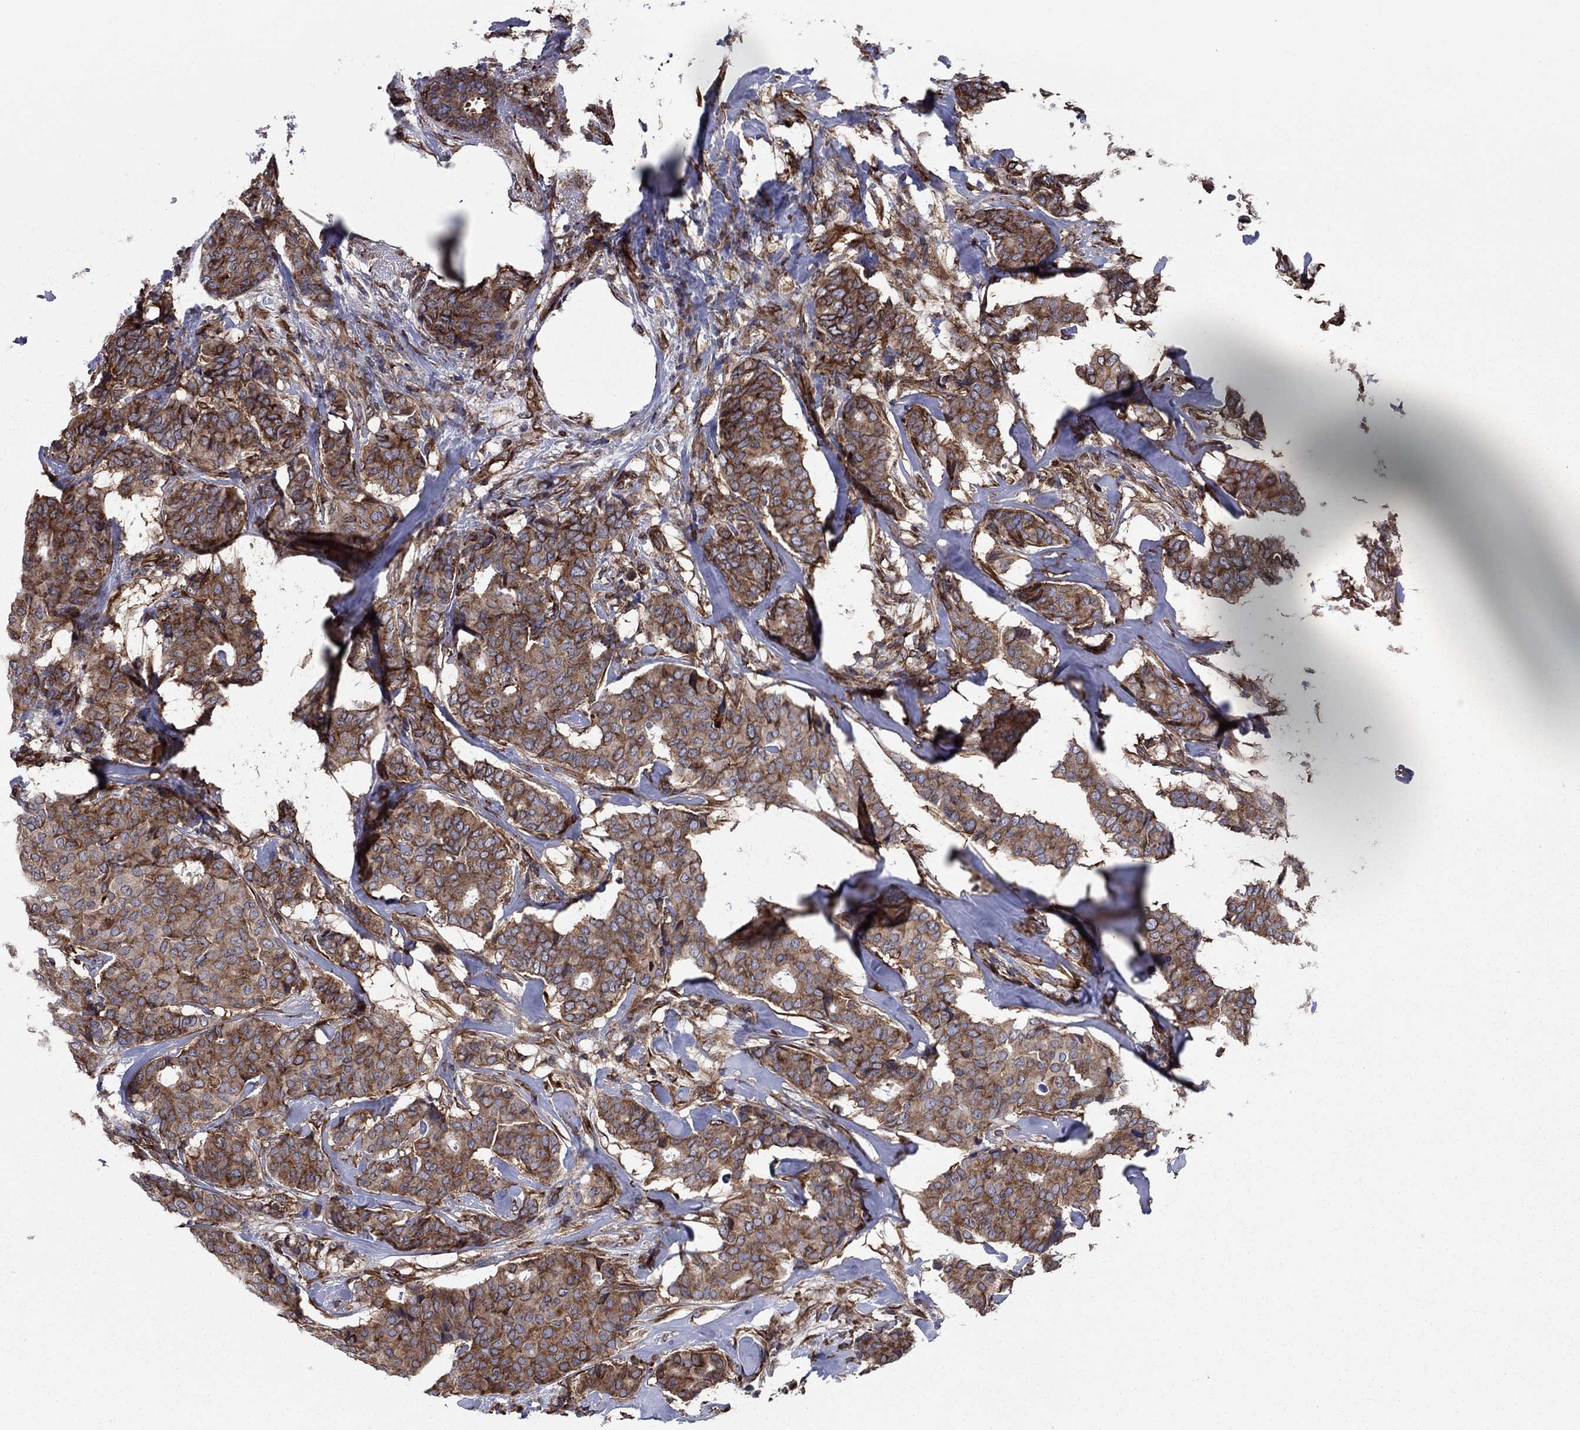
{"staining": {"intensity": "strong", "quantity": ">75%", "location": "cytoplasmic/membranous"}, "tissue": "breast cancer", "cell_type": "Tumor cells", "image_type": "cancer", "snomed": [{"axis": "morphology", "description": "Duct carcinoma"}, {"axis": "topography", "description": "Breast"}], "caption": "Immunohistochemical staining of human infiltrating ductal carcinoma (breast) demonstrates high levels of strong cytoplasmic/membranous expression in approximately >75% of tumor cells. (DAB (3,3'-diaminobenzidine) IHC, brown staining for protein, blue staining for nuclei).", "gene": "YBX1", "patient": {"sex": "female", "age": 75}}